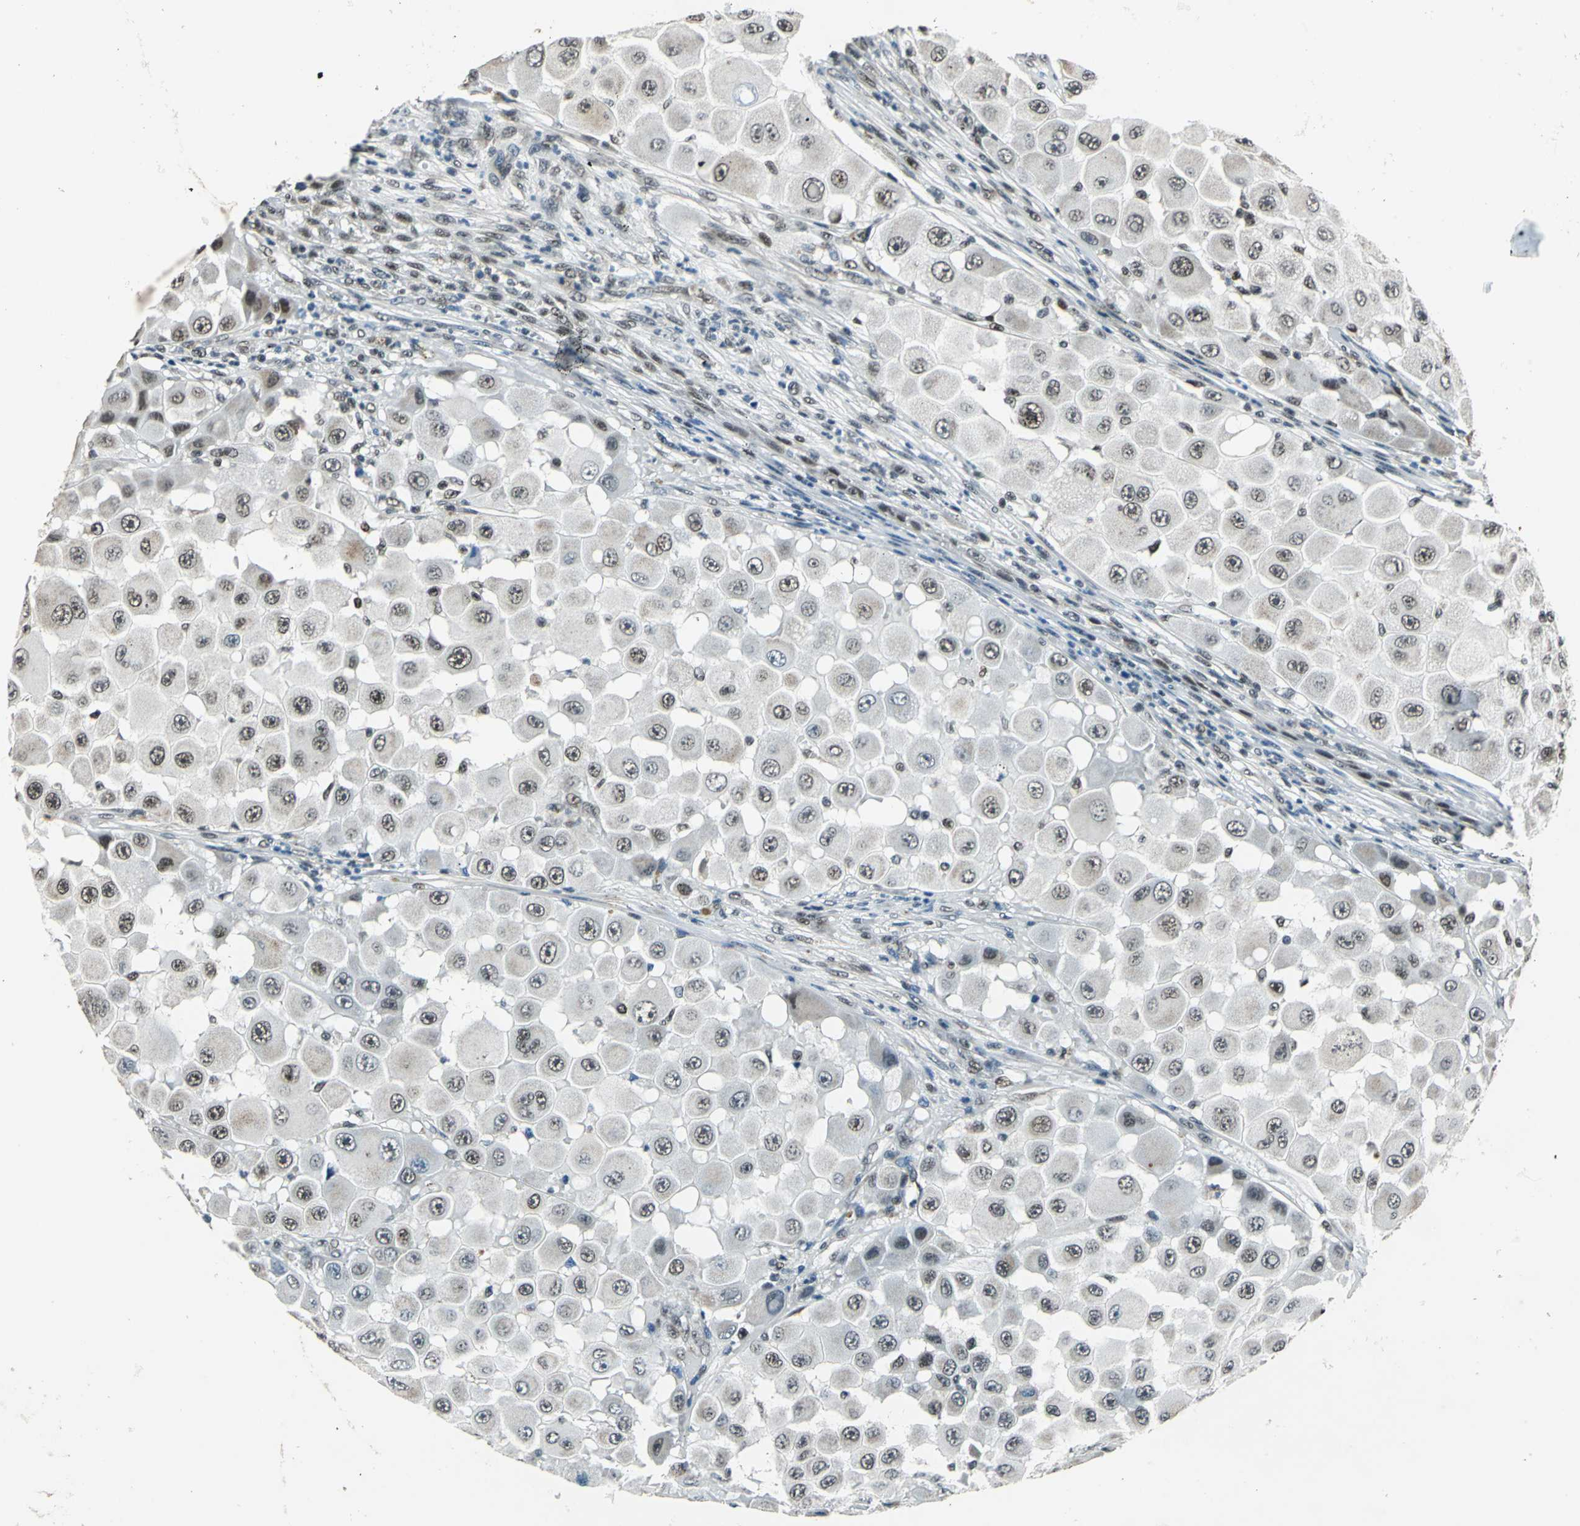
{"staining": {"intensity": "weak", "quantity": "<25%", "location": "cytoplasmic/membranous,nuclear"}, "tissue": "melanoma", "cell_type": "Tumor cells", "image_type": "cancer", "snomed": [{"axis": "morphology", "description": "Malignant melanoma, NOS"}, {"axis": "topography", "description": "Skin"}], "caption": "Immunohistochemical staining of malignant melanoma shows no significant positivity in tumor cells.", "gene": "BCLAF1", "patient": {"sex": "female", "age": 81}}